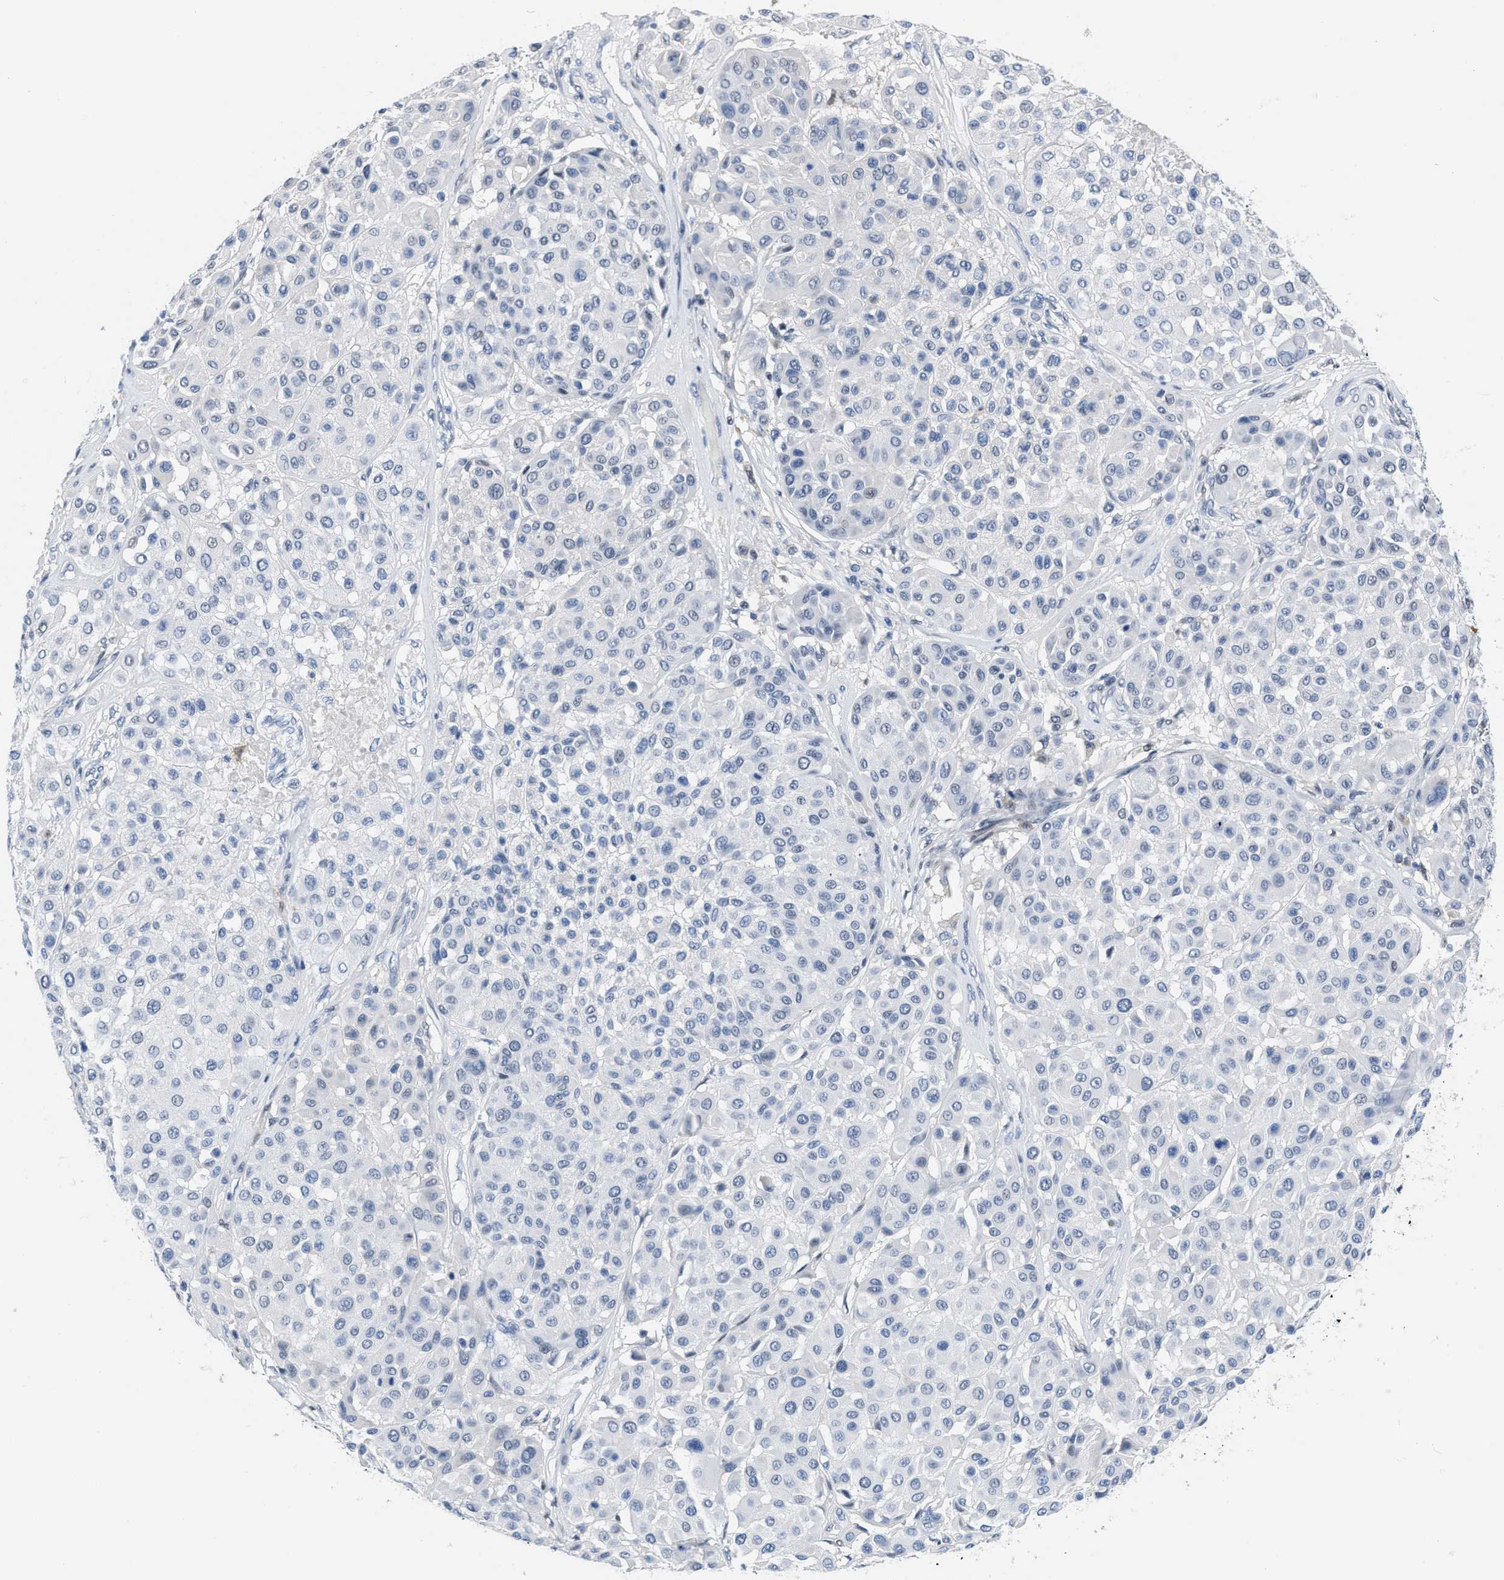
{"staining": {"intensity": "negative", "quantity": "none", "location": "none"}, "tissue": "melanoma", "cell_type": "Tumor cells", "image_type": "cancer", "snomed": [{"axis": "morphology", "description": "Malignant melanoma, Metastatic site"}, {"axis": "topography", "description": "Soft tissue"}], "caption": "Immunohistochemistry histopathology image of neoplastic tissue: malignant melanoma (metastatic site) stained with DAB demonstrates no significant protein staining in tumor cells. Brightfield microscopy of immunohistochemistry stained with DAB (3,3'-diaminobenzidine) (brown) and hematoxylin (blue), captured at high magnification.", "gene": "BOLL", "patient": {"sex": "male", "age": 41}}